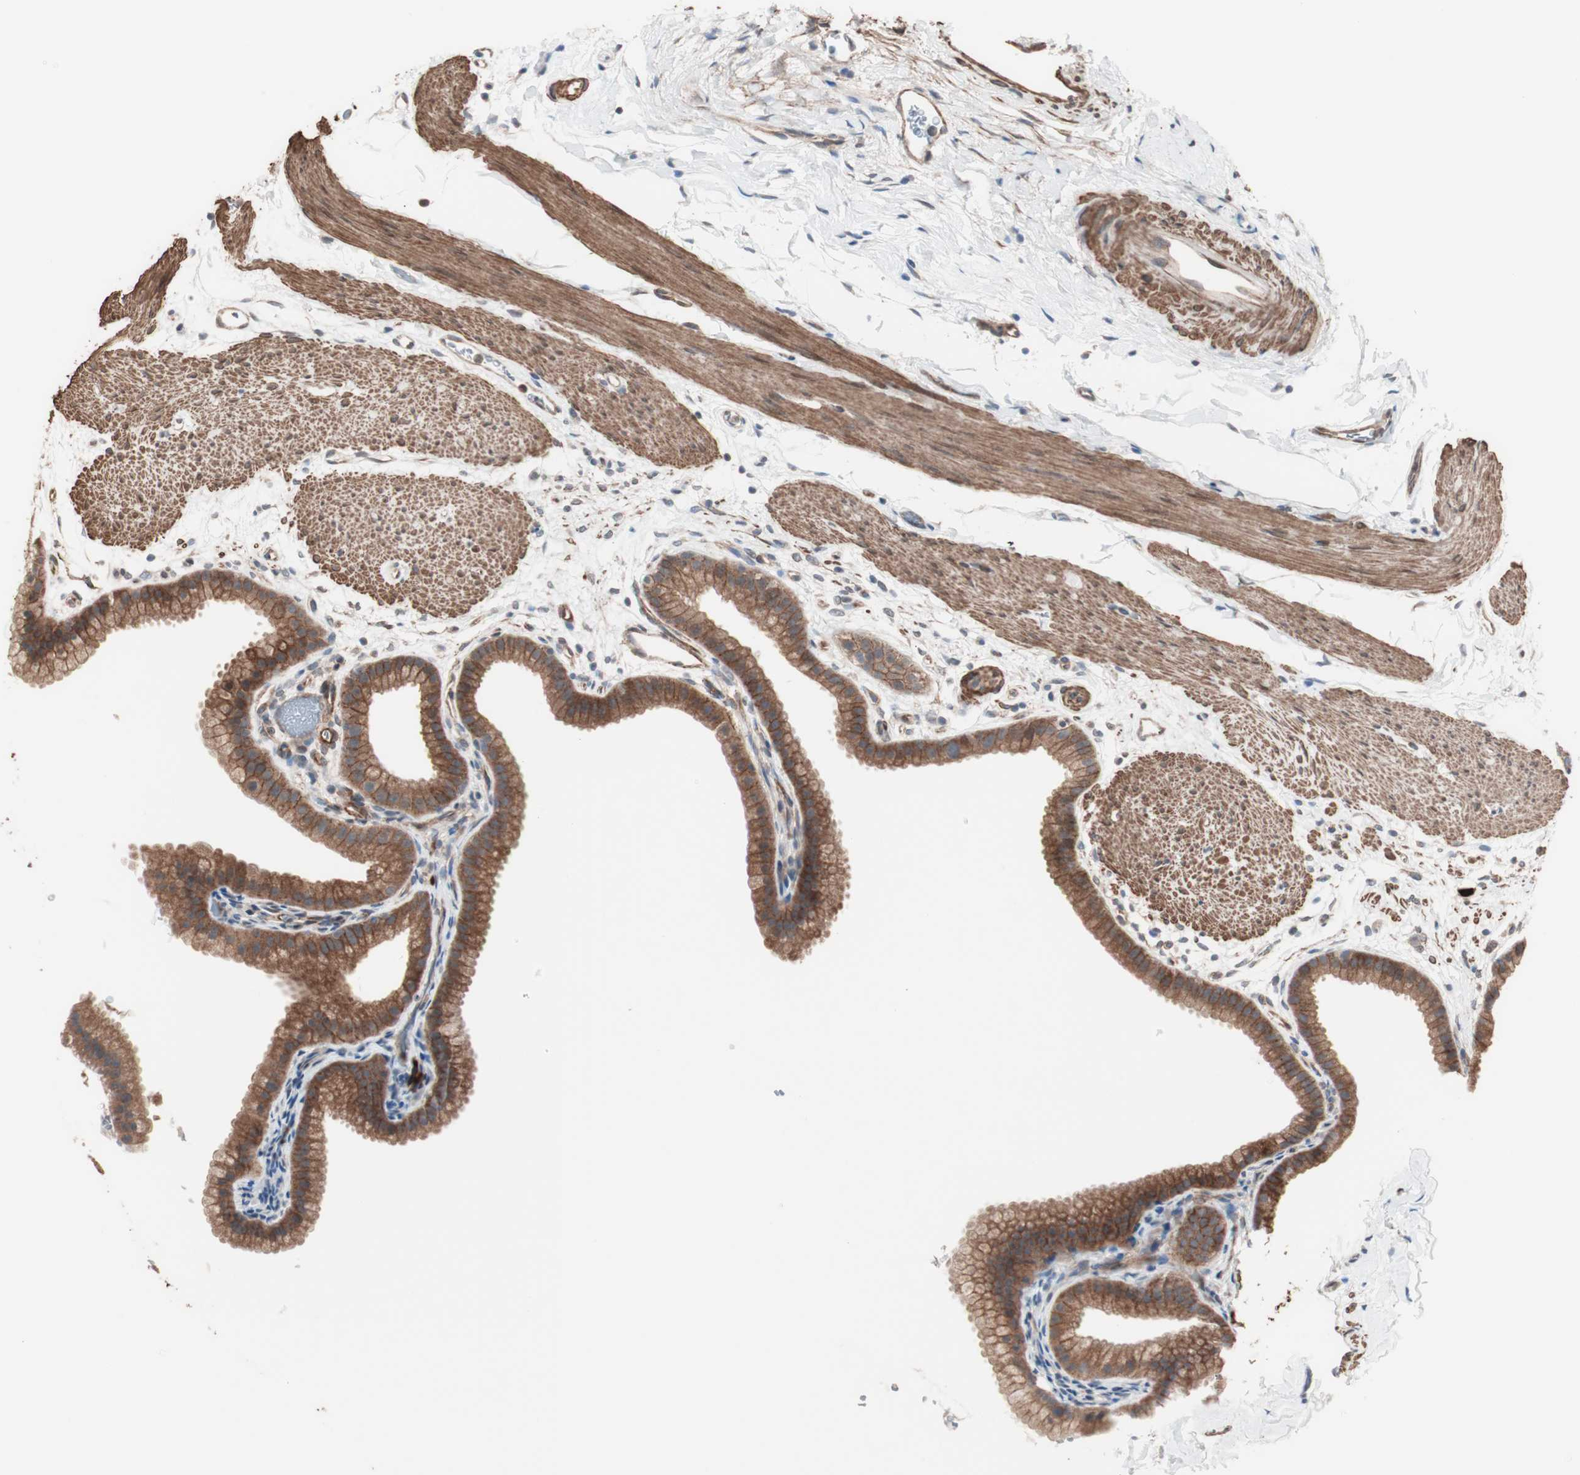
{"staining": {"intensity": "moderate", "quantity": ">75%", "location": "cytoplasmic/membranous"}, "tissue": "gallbladder", "cell_type": "Glandular cells", "image_type": "normal", "snomed": [{"axis": "morphology", "description": "Normal tissue, NOS"}, {"axis": "topography", "description": "Gallbladder"}], "caption": "Immunohistochemical staining of unremarkable human gallbladder displays moderate cytoplasmic/membranous protein expression in approximately >75% of glandular cells.", "gene": "ALG5", "patient": {"sex": "female", "age": 64}}